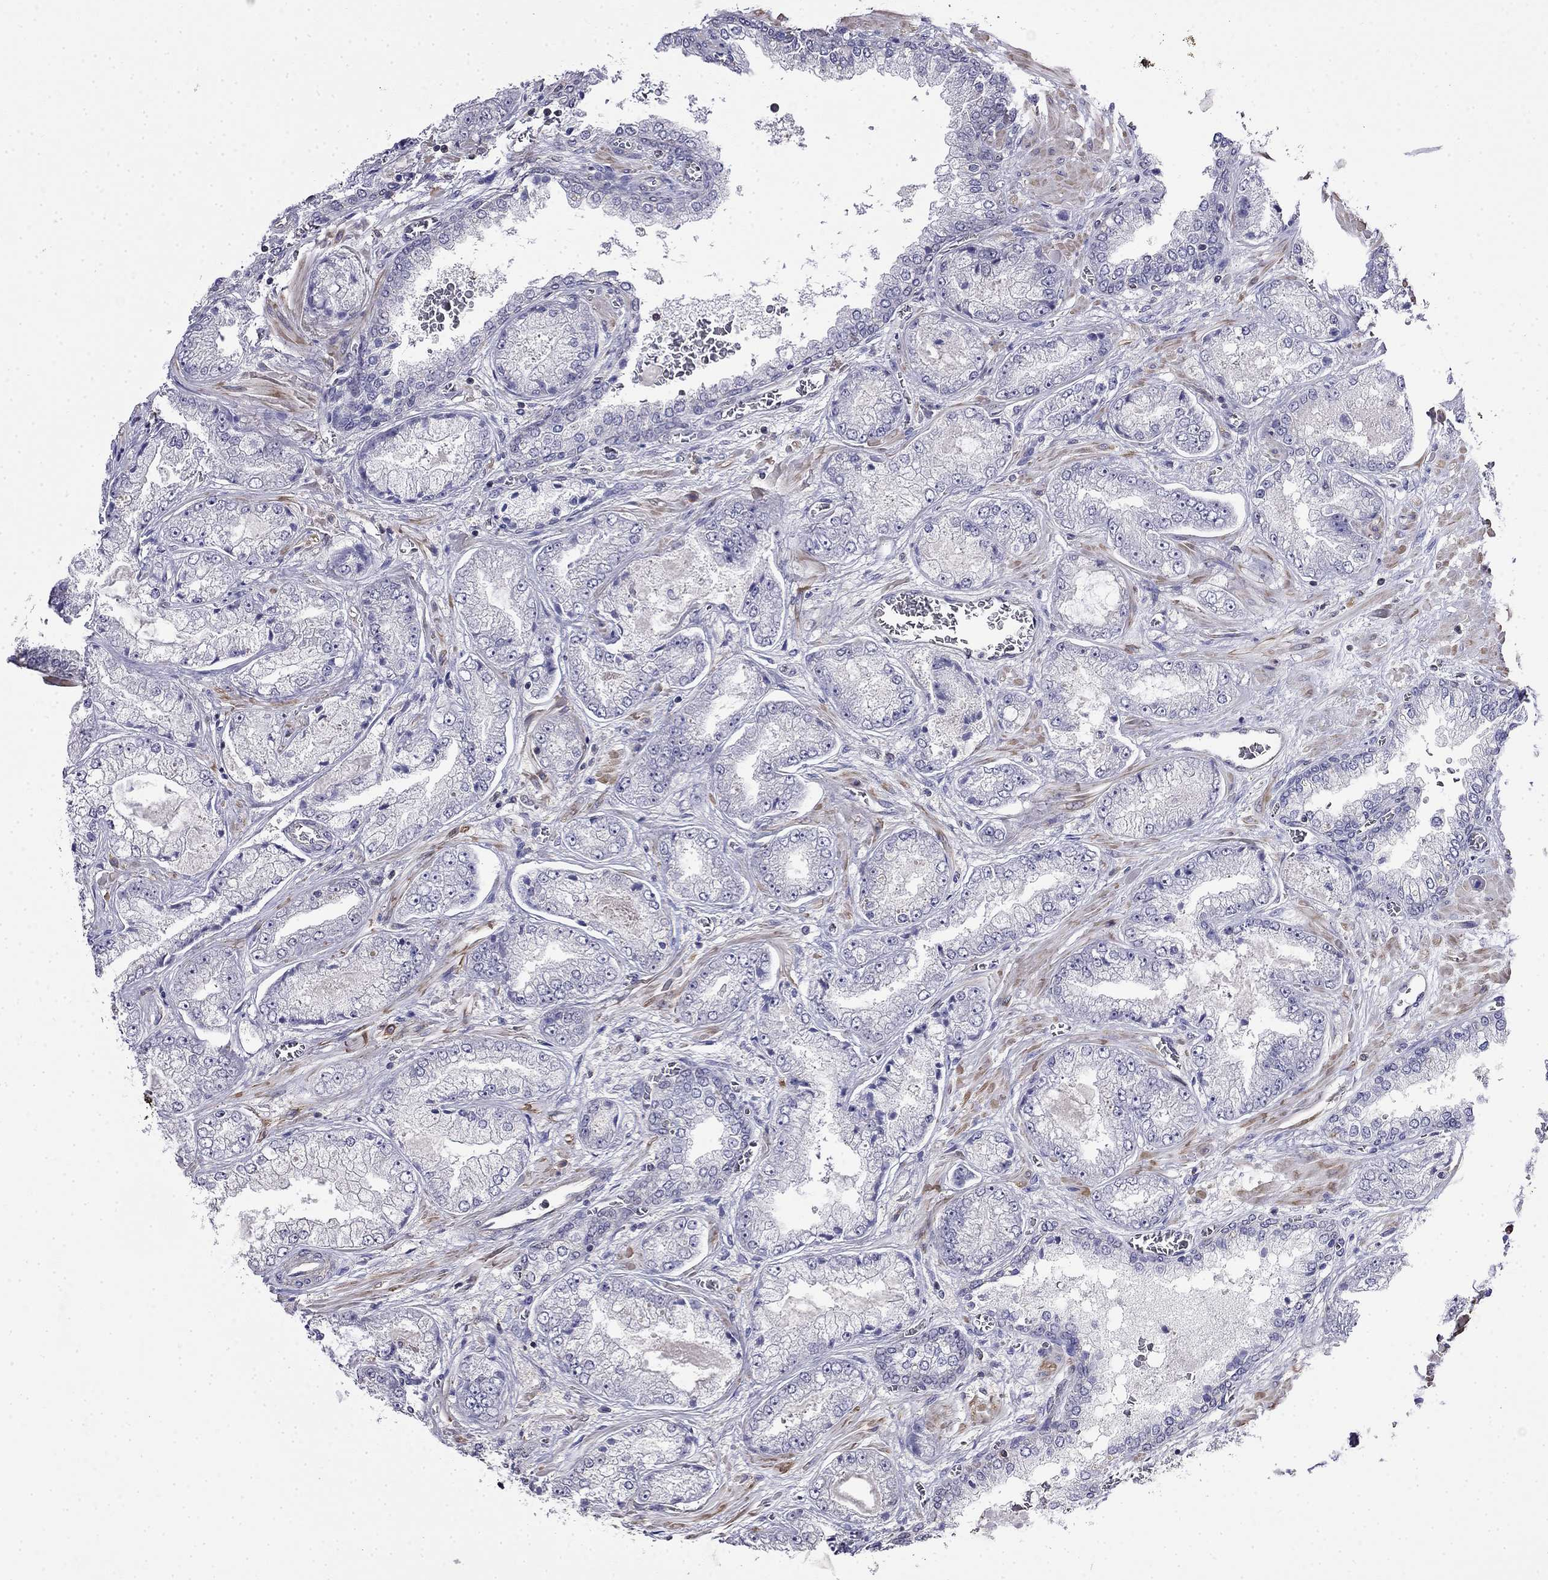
{"staining": {"intensity": "negative", "quantity": "none", "location": "none"}, "tissue": "prostate cancer", "cell_type": "Tumor cells", "image_type": "cancer", "snomed": [{"axis": "morphology", "description": "Adenocarcinoma, Low grade"}, {"axis": "topography", "description": "Prostate"}], "caption": "Immunohistochemical staining of human prostate cancer (adenocarcinoma (low-grade)) exhibits no significant expression in tumor cells.", "gene": "GUCA1B", "patient": {"sex": "male", "age": 57}}